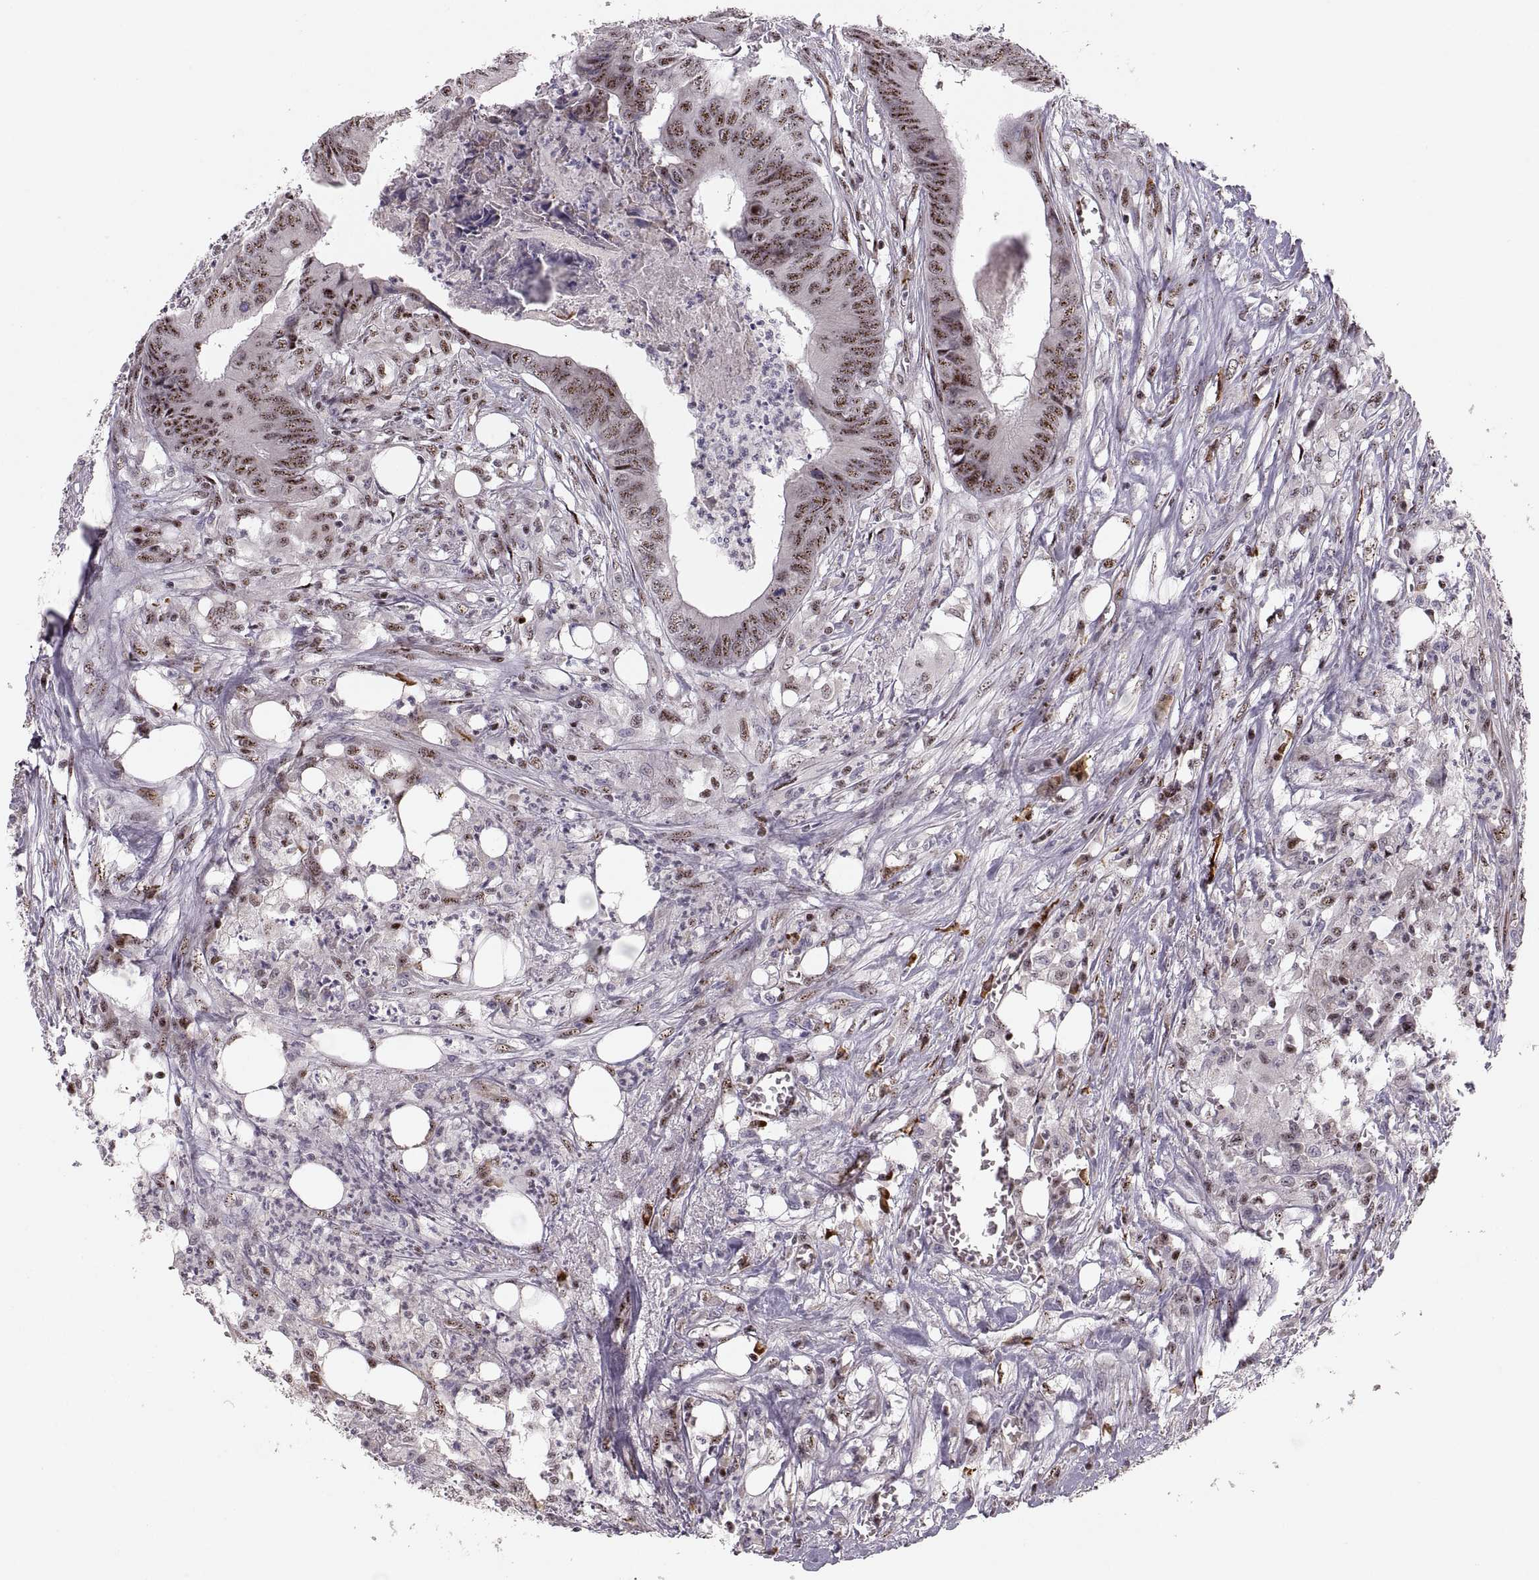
{"staining": {"intensity": "moderate", "quantity": ">75%", "location": "nuclear"}, "tissue": "colorectal cancer", "cell_type": "Tumor cells", "image_type": "cancer", "snomed": [{"axis": "morphology", "description": "Adenocarcinoma, NOS"}, {"axis": "topography", "description": "Colon"}], "caption": "Immunohistochemical staining of colorectal adenocarcinoma reveals moderate nuclear protein expression in approximately >75% of tumor cells. (brown staining indicates protein expression, while blue staining denotes nuclei).", "gene": "ZCCHC17", "patient": {"sex": "male", "age": 84}}